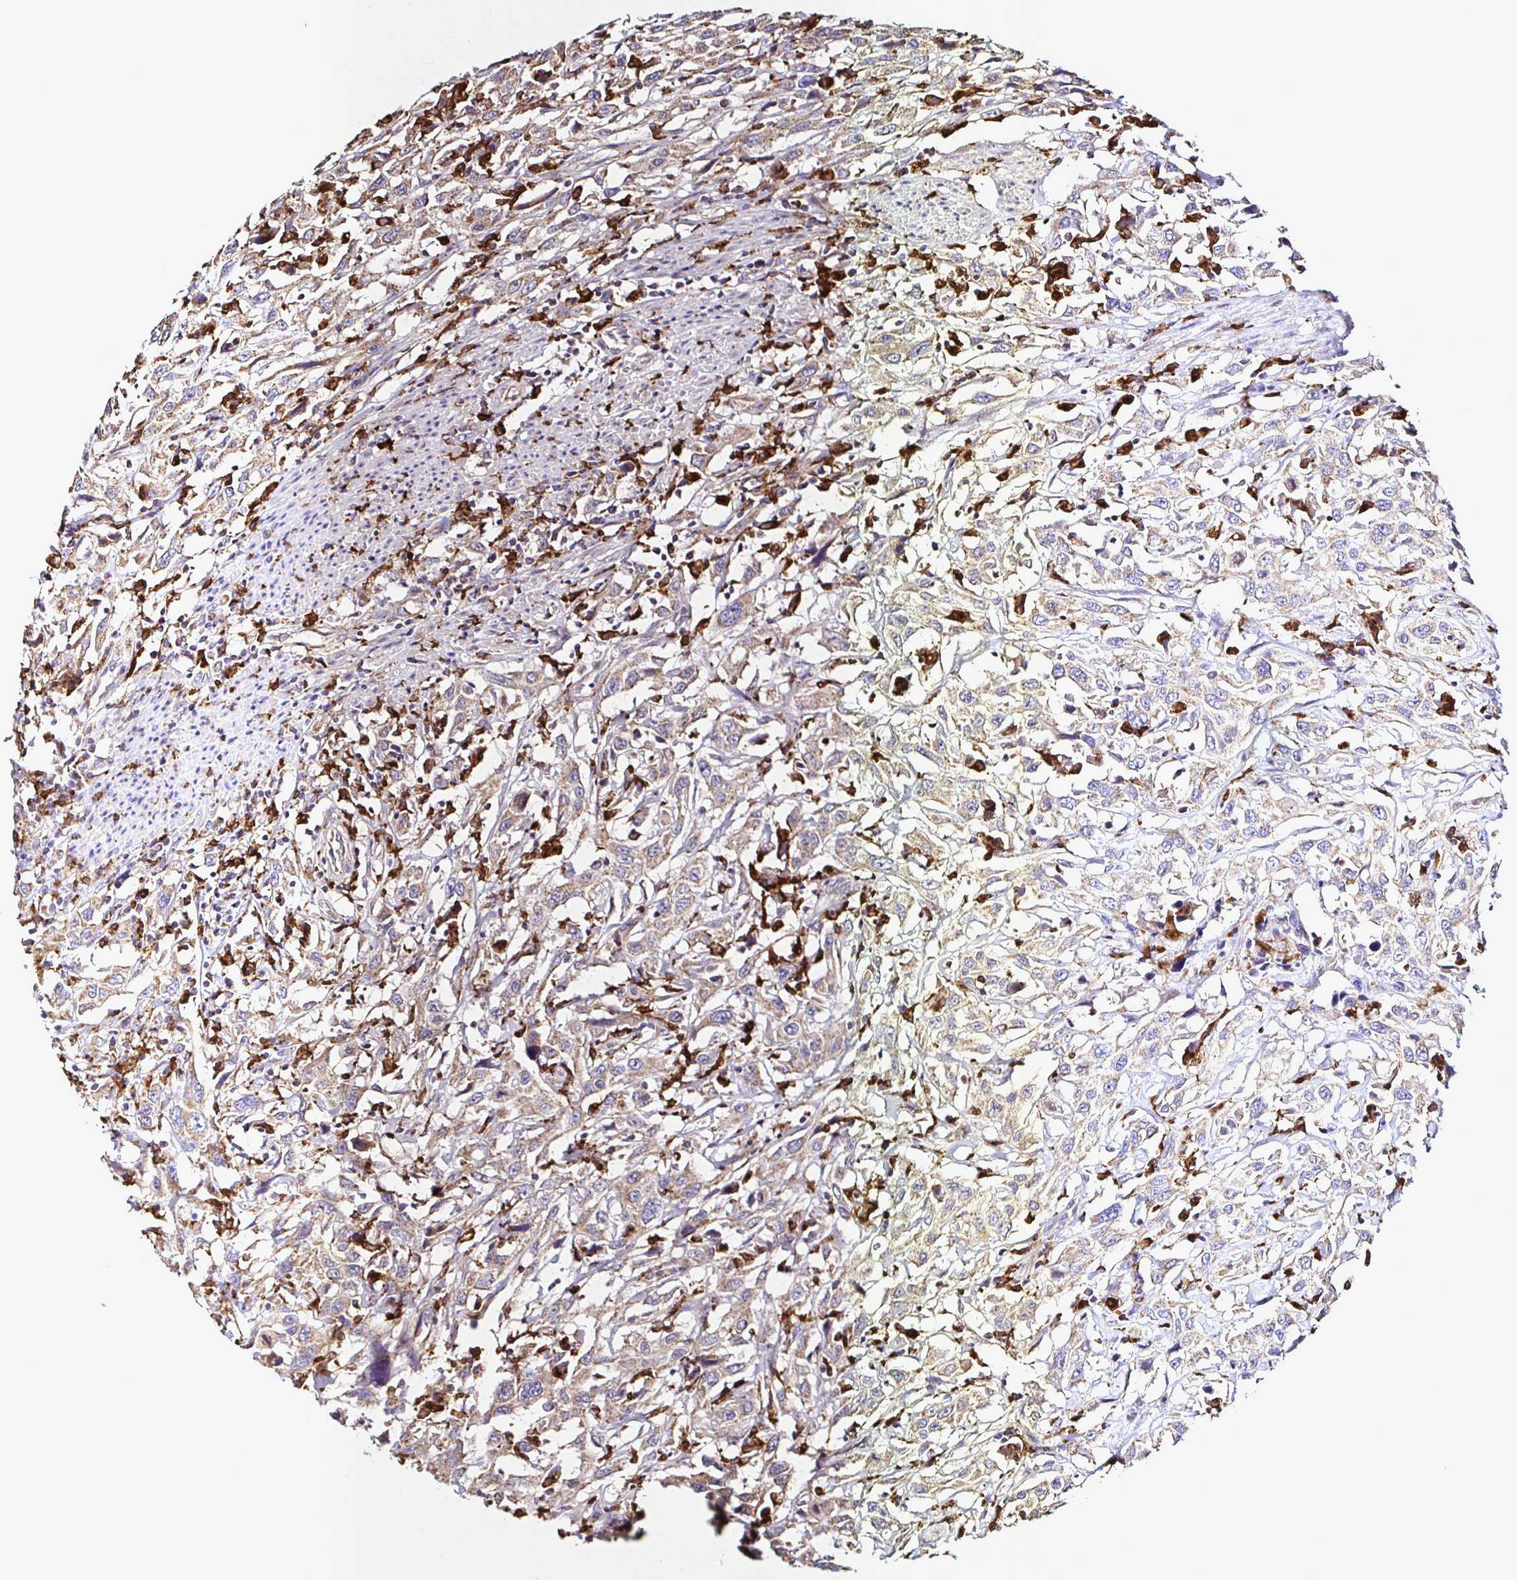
{"staining": {"intensity": "moderate", "quantity": "25%-75%", "location": "cytoplasmic/membranous"}, "tissue": "urothelial cancer", "cell_type": "Tumor cells", "image_type": "cancer", "snomed": [{"axis": "morphology", "description": "Urothelial carcinoma, High grade"}, {"axis": "topography", "description": "Urinary bladder"}], "caption": "High-grade urothelial carcinoma stained with DAB (3,3'-diaminobenzidine) IHC displays medium levels of moderate cytoplasmic/membranous staining in approximately 25%-75% of tumor cells.", "gene": "MSR1", "patient": {"sex": "male", "age": 61}}